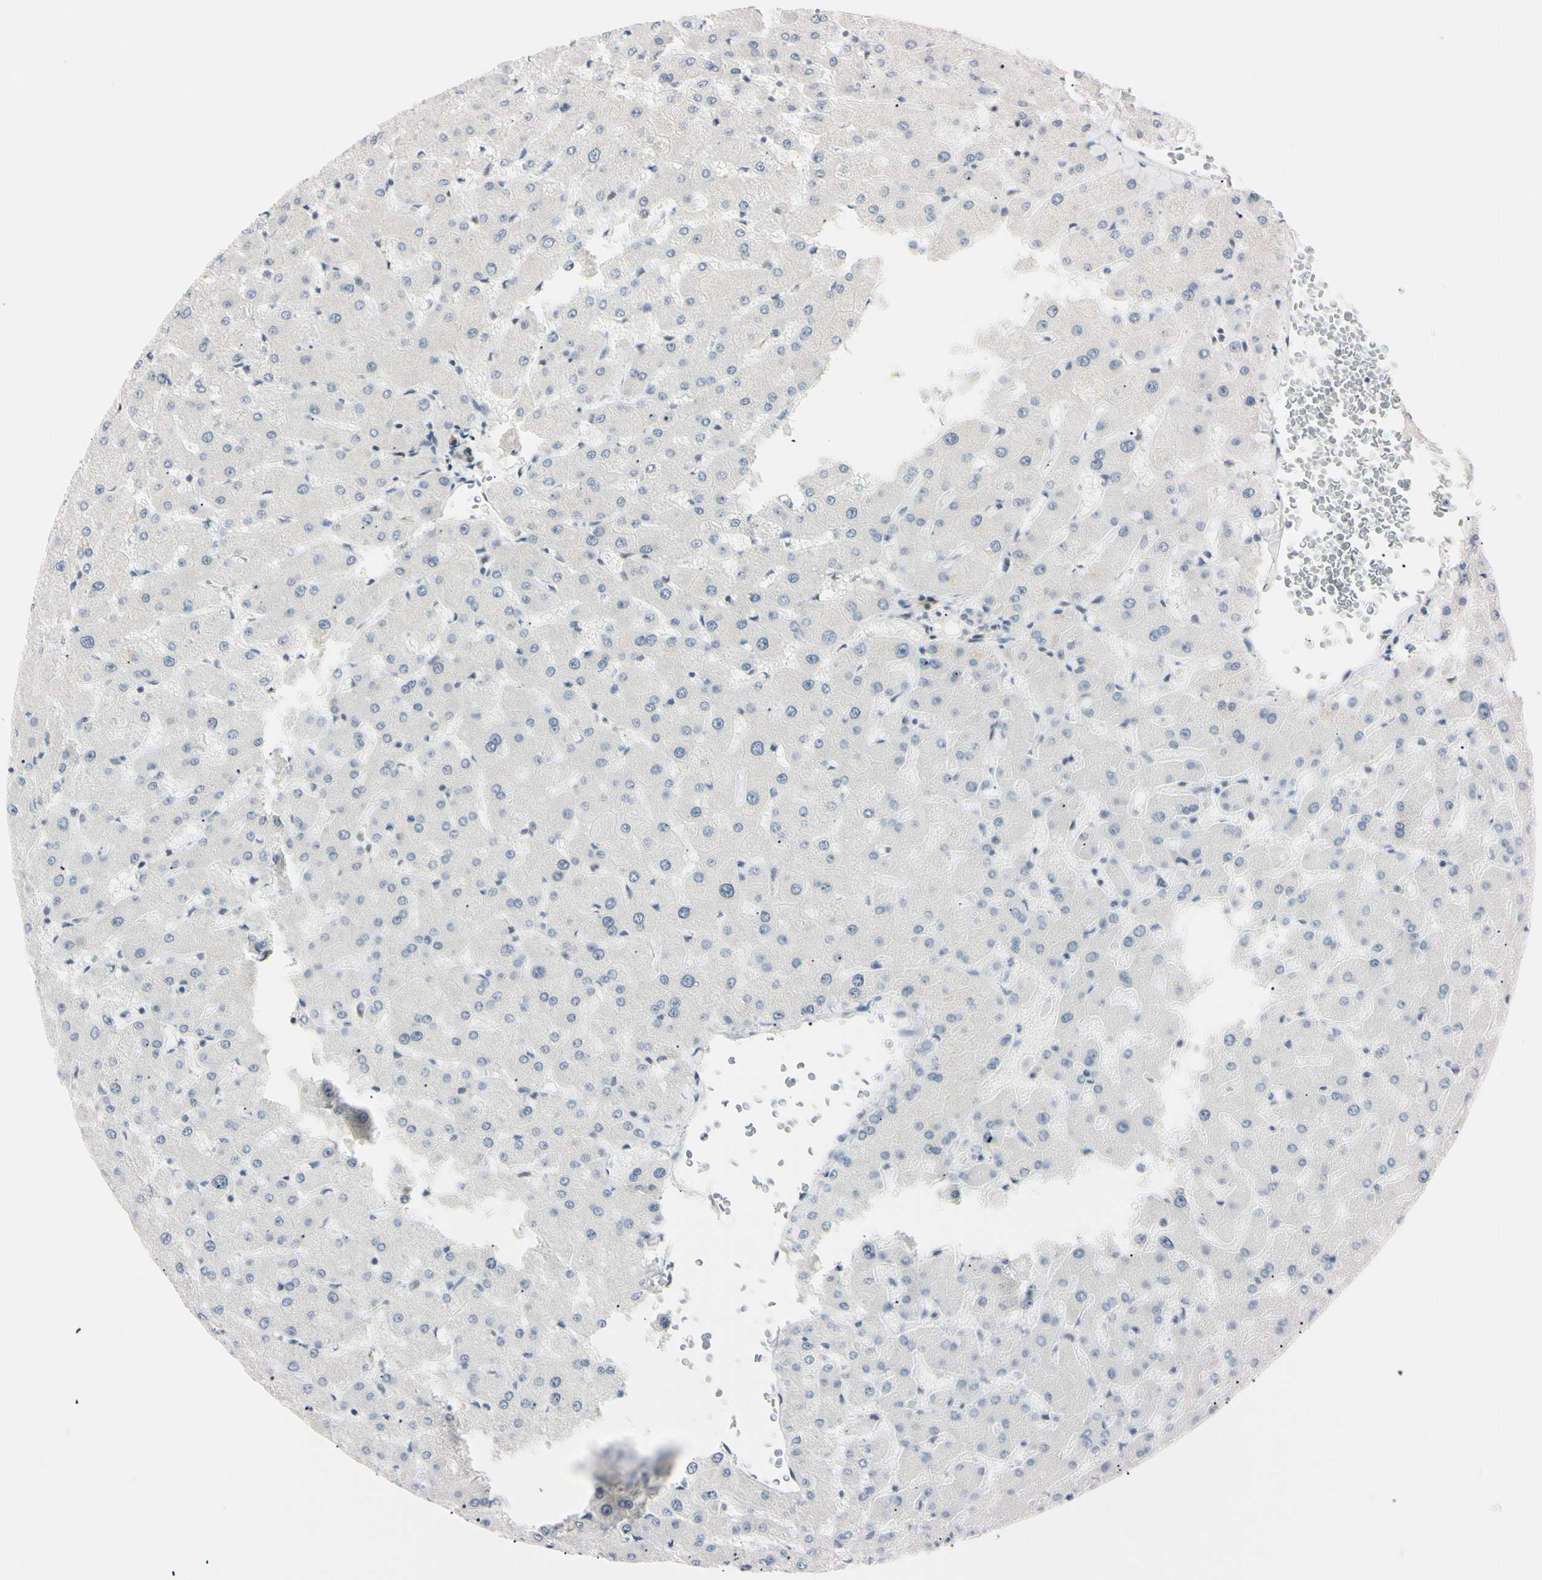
{"staining": {"intensity": "negative", "quantity": "none", "location": "none"}, "tissue": "liver", "cell_type": "Cholangiocytes", "image_type": "normal", "snomed": [{"axis": "morphology", "description": "Normal tissue, NOS"}, {"axis": "topography", "description": "Liver"}], "caption": "This micrograph is of benign liver stained with immunohistochemistry to label a protein in brown with the nuclei are counter-stained blue. There is no positivity in cholangiocytes.", "gene": "ZNF134", "patient": {"sex": "female", "age": 63}}